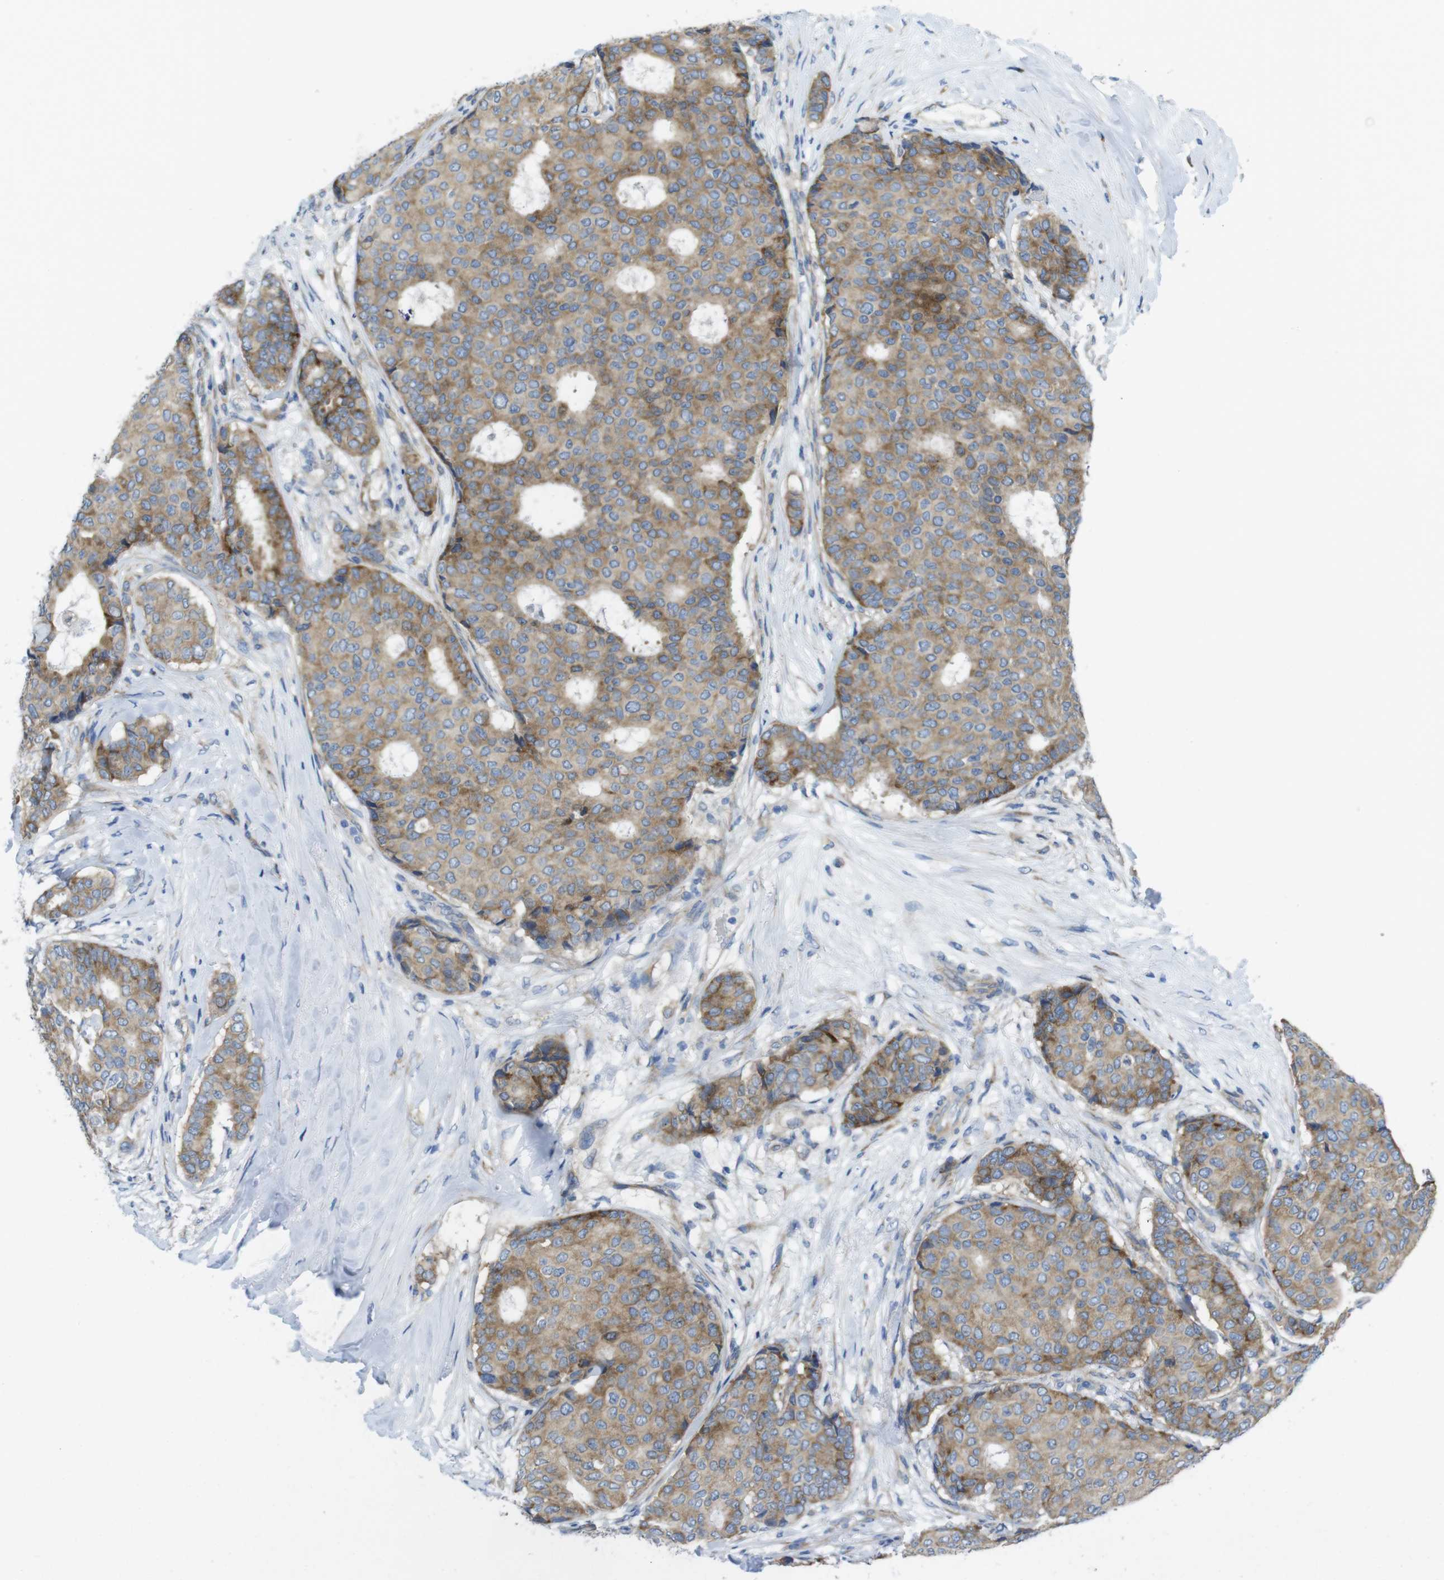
{"staining": {"intensity": "moderate", "quantity": ">75%", "location": "cytoplasmic/membranous"}, "tissue": "breast cancer", "cell_type": "Tumor cells", "image_type": "cancer", "snomed": [{"axis": "morphology", "description": "Duct carcinoma"}, {"axis": "topography", "description": "Breast"}], "caption": "An image of human breast cancer stained for a protein demonstrates moderate cytoplasmic/membranous brown staining in tumor cells. (DAB (3,3'-diaminobenzidine) = brown stain, brightfield microscopy at high magnification).", "gene": "TMEM234", "patient": {"sex": "female", "age": 75}}